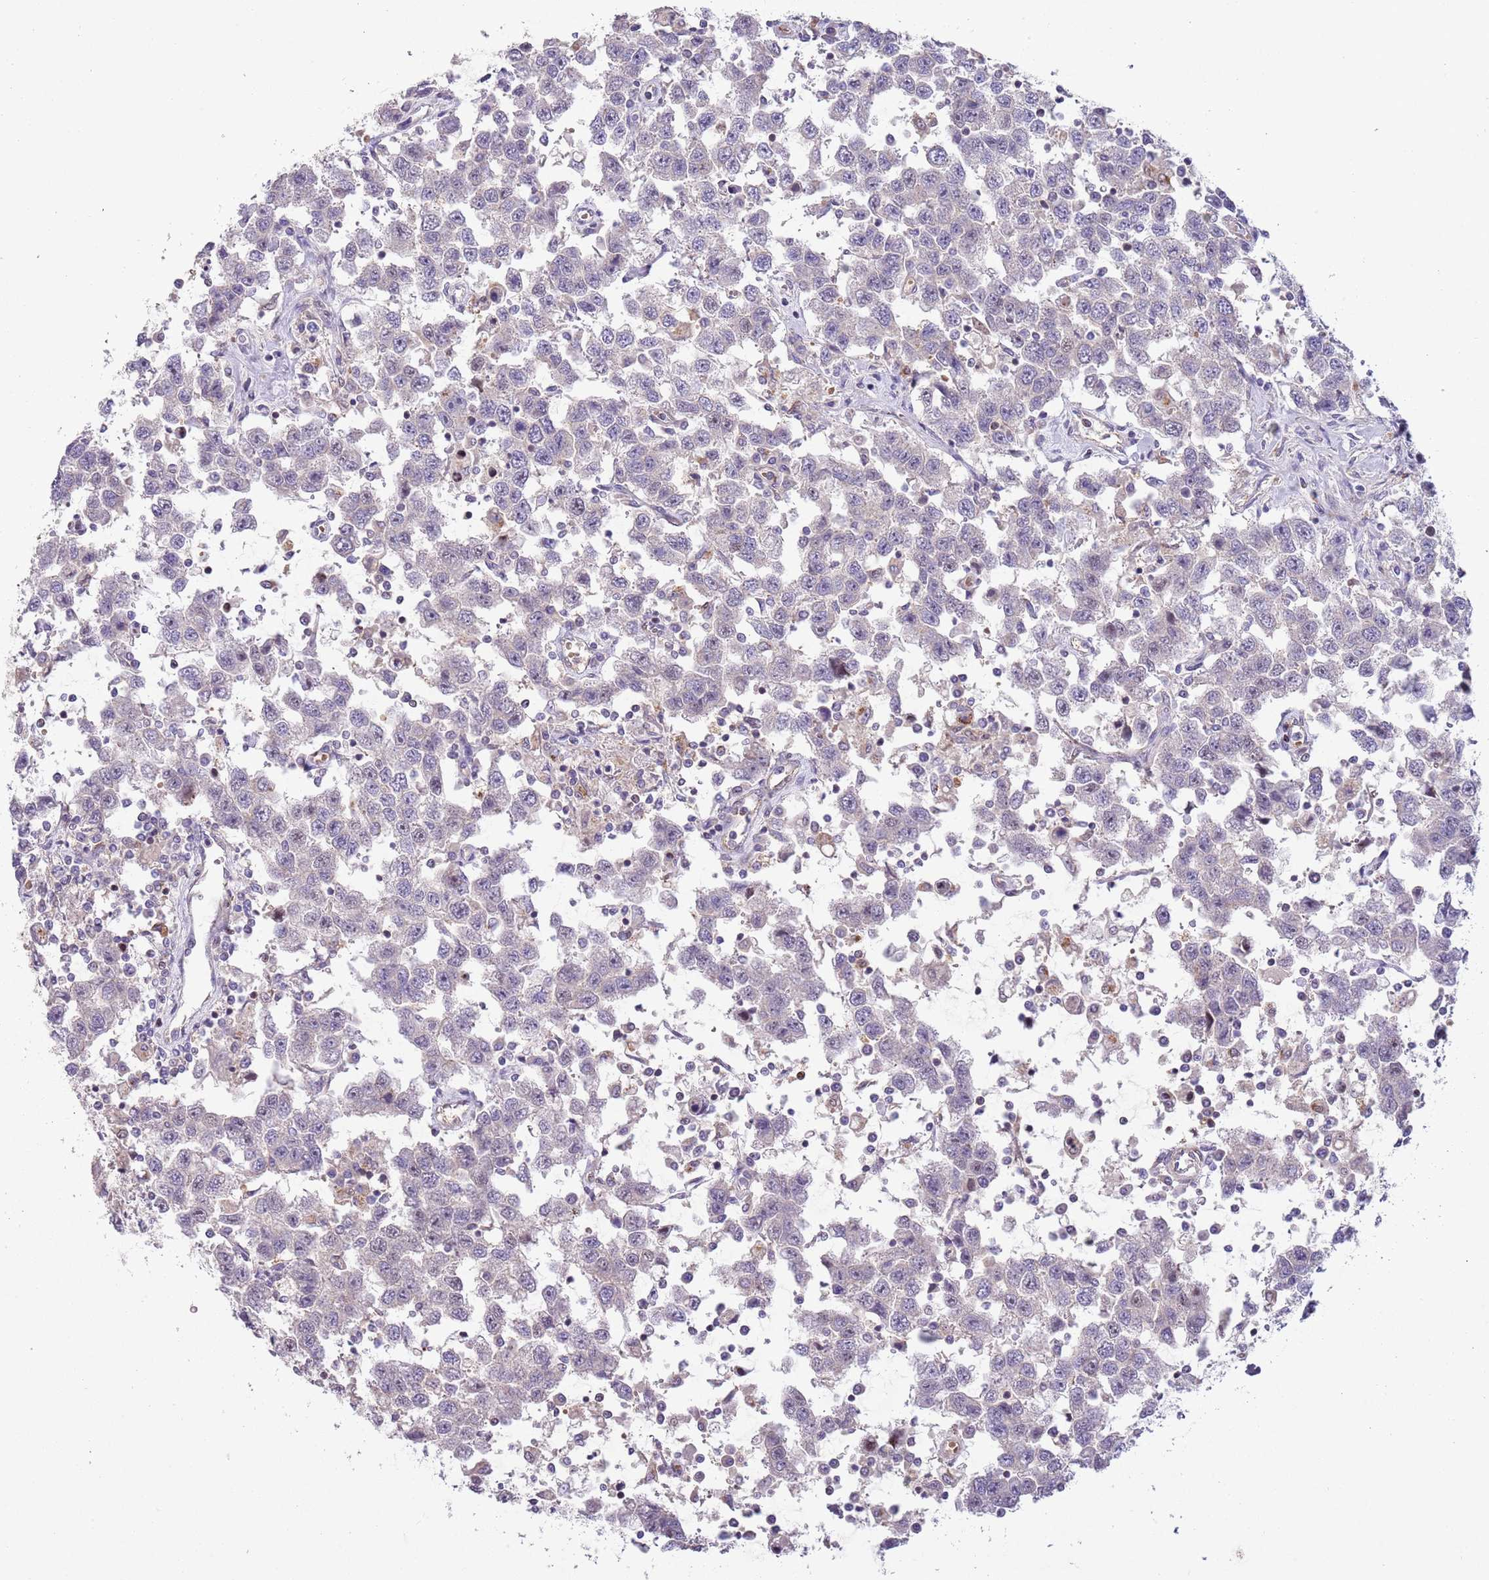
{"staining": {"intensity": "negative", "quantity": "none", "location": "none"}, "tissue": "testis cancer", "cell_type": "Tumor cells", "image_type": "cancer", "snomed": [{"axis": "morphology", "description": "Seminoma, NOS"}, {"axis": "topography", "description": "Testis"}], "caption": "An image of testis cancer stained for a protein demonstrates no brown staining in tumor cells.", "gene": "ITGB6", "patient": {"sex": "male", "age": 41}}